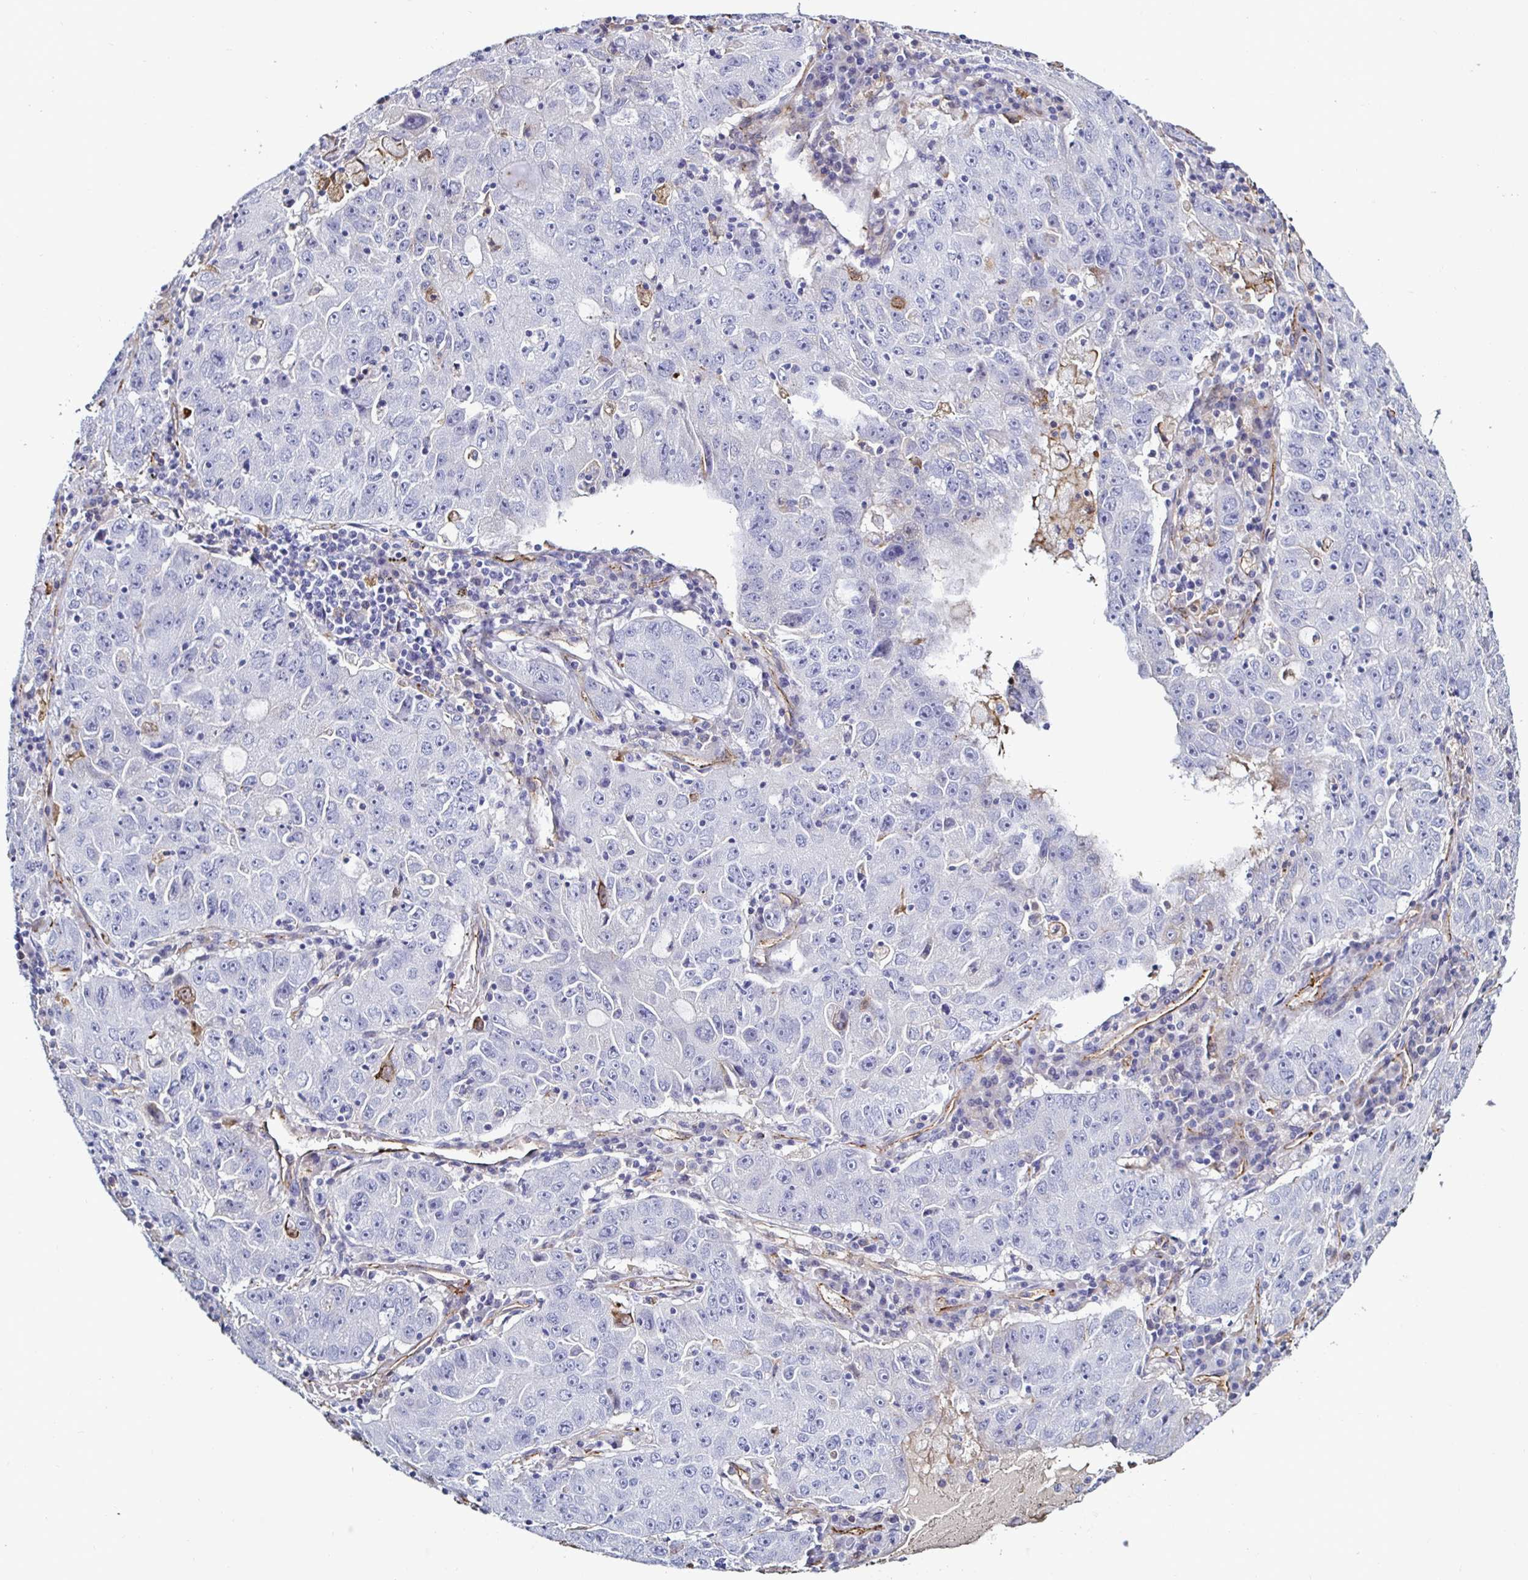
{"staining": {"intensity": "negative", "quantity": "none", "location": "none"}, "tissue": "lung cancer", "cell_type": "Tumor cells", "image_type": "cancer", "snomed": [{"axis": "morphology", "description": "Normal morphology"}, {"axis": "morphology", "description": "Adenocarcinoma, NOS"}, {"axis": "topography", "description": "Lymph node"}, {"axis": "topography", "description": "Lung"}], "caption": "Immunohistochemistry (IHC) of human lung cancer displays no staining in tumor cells. The staining was performed using DAB to visualize the protein expression in brown, while the nuclei were stained in blue with hematoxylin (Magnification: 20x).", "gene": "ACSBG2", "patient": {"sex": "female", "age": 57}}